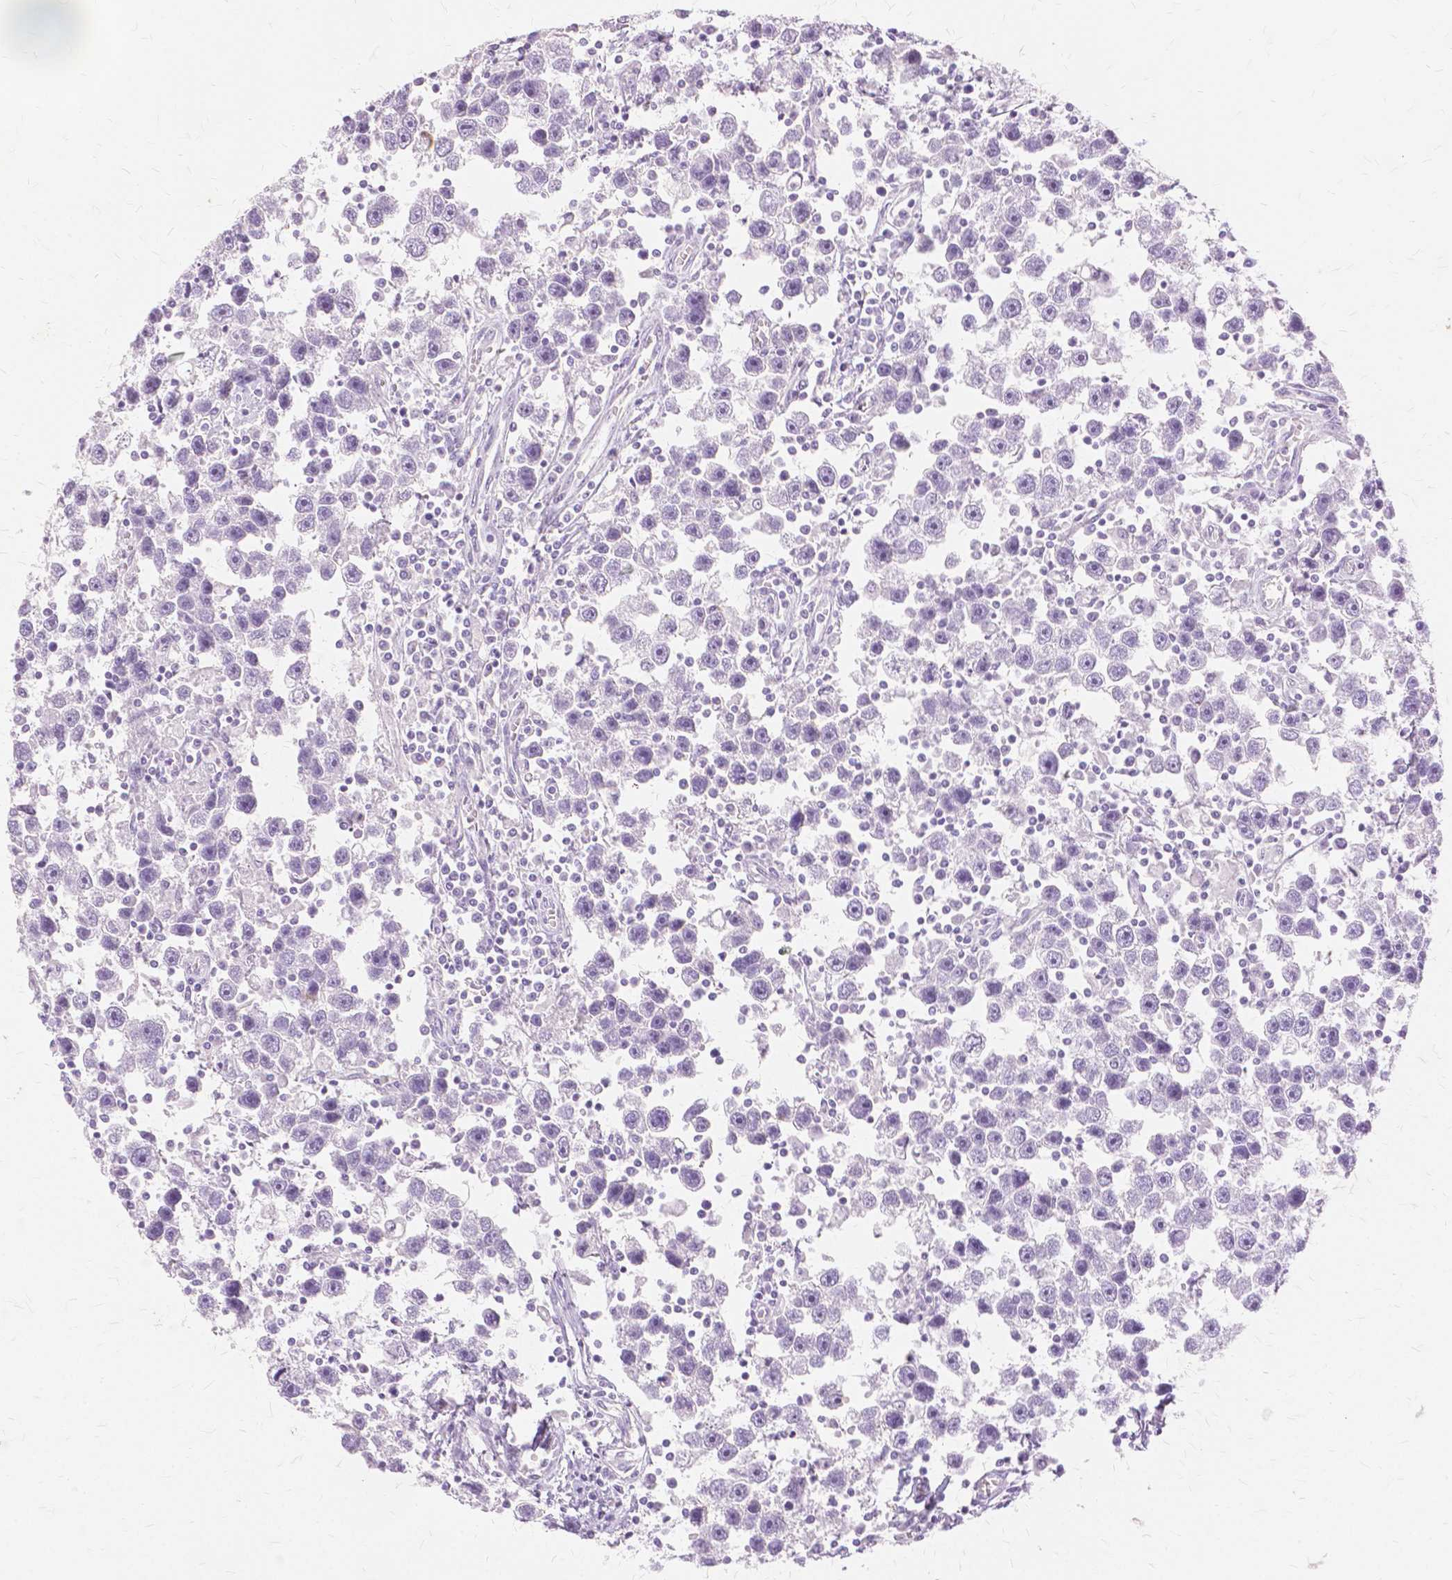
{"staining": {"intensity": "negative", "quantity": "none", "location": "none"}, "tissue": "testis cancer", "cell_type": "Tumor cells", "image_type": "cancer", "snomed": [{"axis": "morphology", "description": "Seminoma, NOS"}, {"axis": "topography", "description": "Testis"}], "caption": "There is no significant expression in tumor cells of seminoma (testis). (Immunohistochemistry (ihc), brightfield microscopy, high magnification).", "gene": "TGM1", "patient": {"sex": "male", "age": 30}}